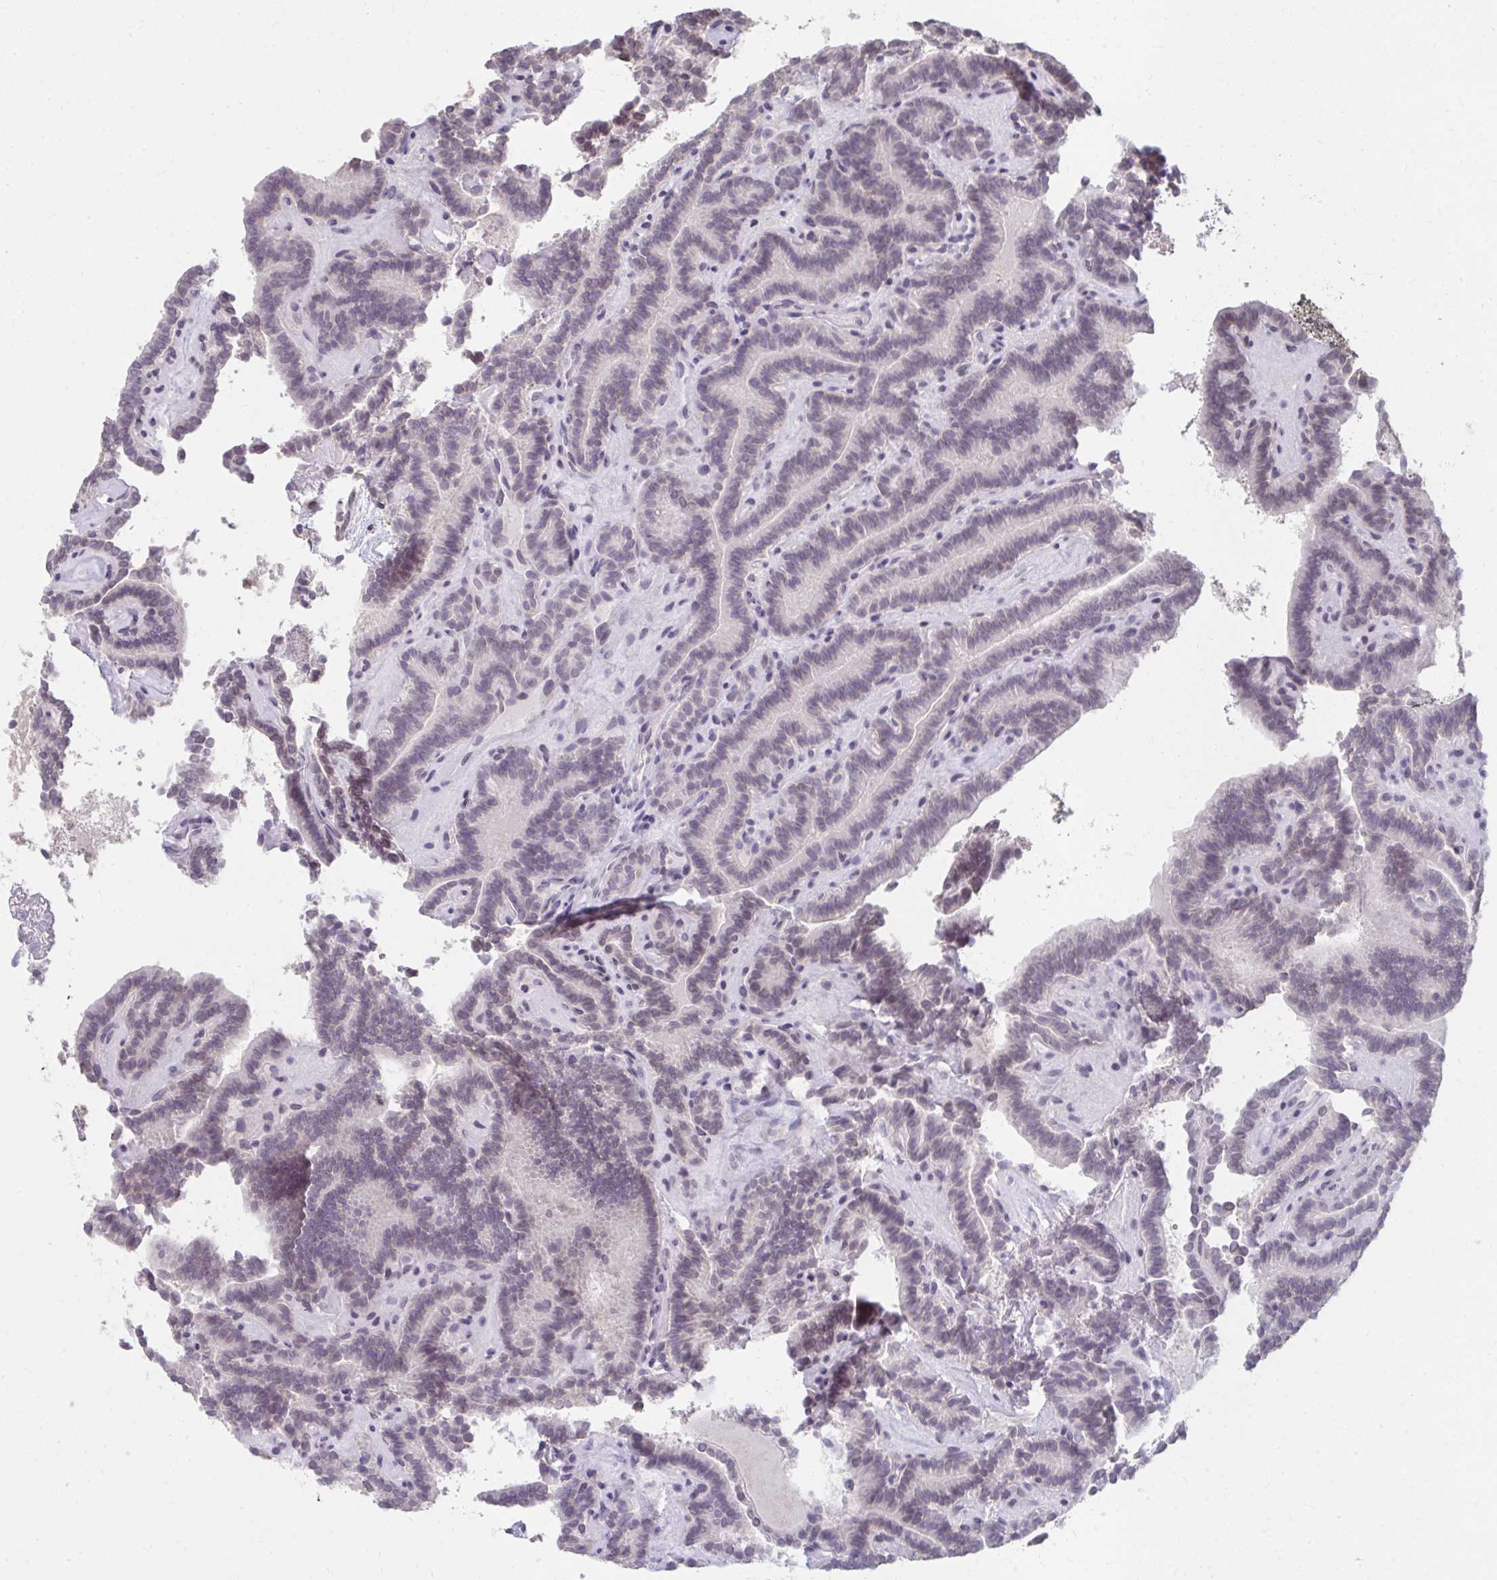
{"staining": {"intensity": "weak", "quantity": "25%-75%", "location": "nuclear"}, "tissue": "thyroid cancer", "cell_type": "Tumor cells", "image_type": "cancer", "snomed": [{"axis": "morphology", "description": "Papillary adenocarcinoma, NOS"}, {"axis": "topography", "description": "Thyroid gland"}], "caption": "This histopathology image demonstrates papillary adenocarcinoma (thyroid) stained with immunohistochemistry to label a protein in brown. The nuclear of tumor cells show weak positivity for the protein. Nuclei are counter-stained blue.", "gene": "NUP133", "patient": {"sex": "female", "age": 21}}